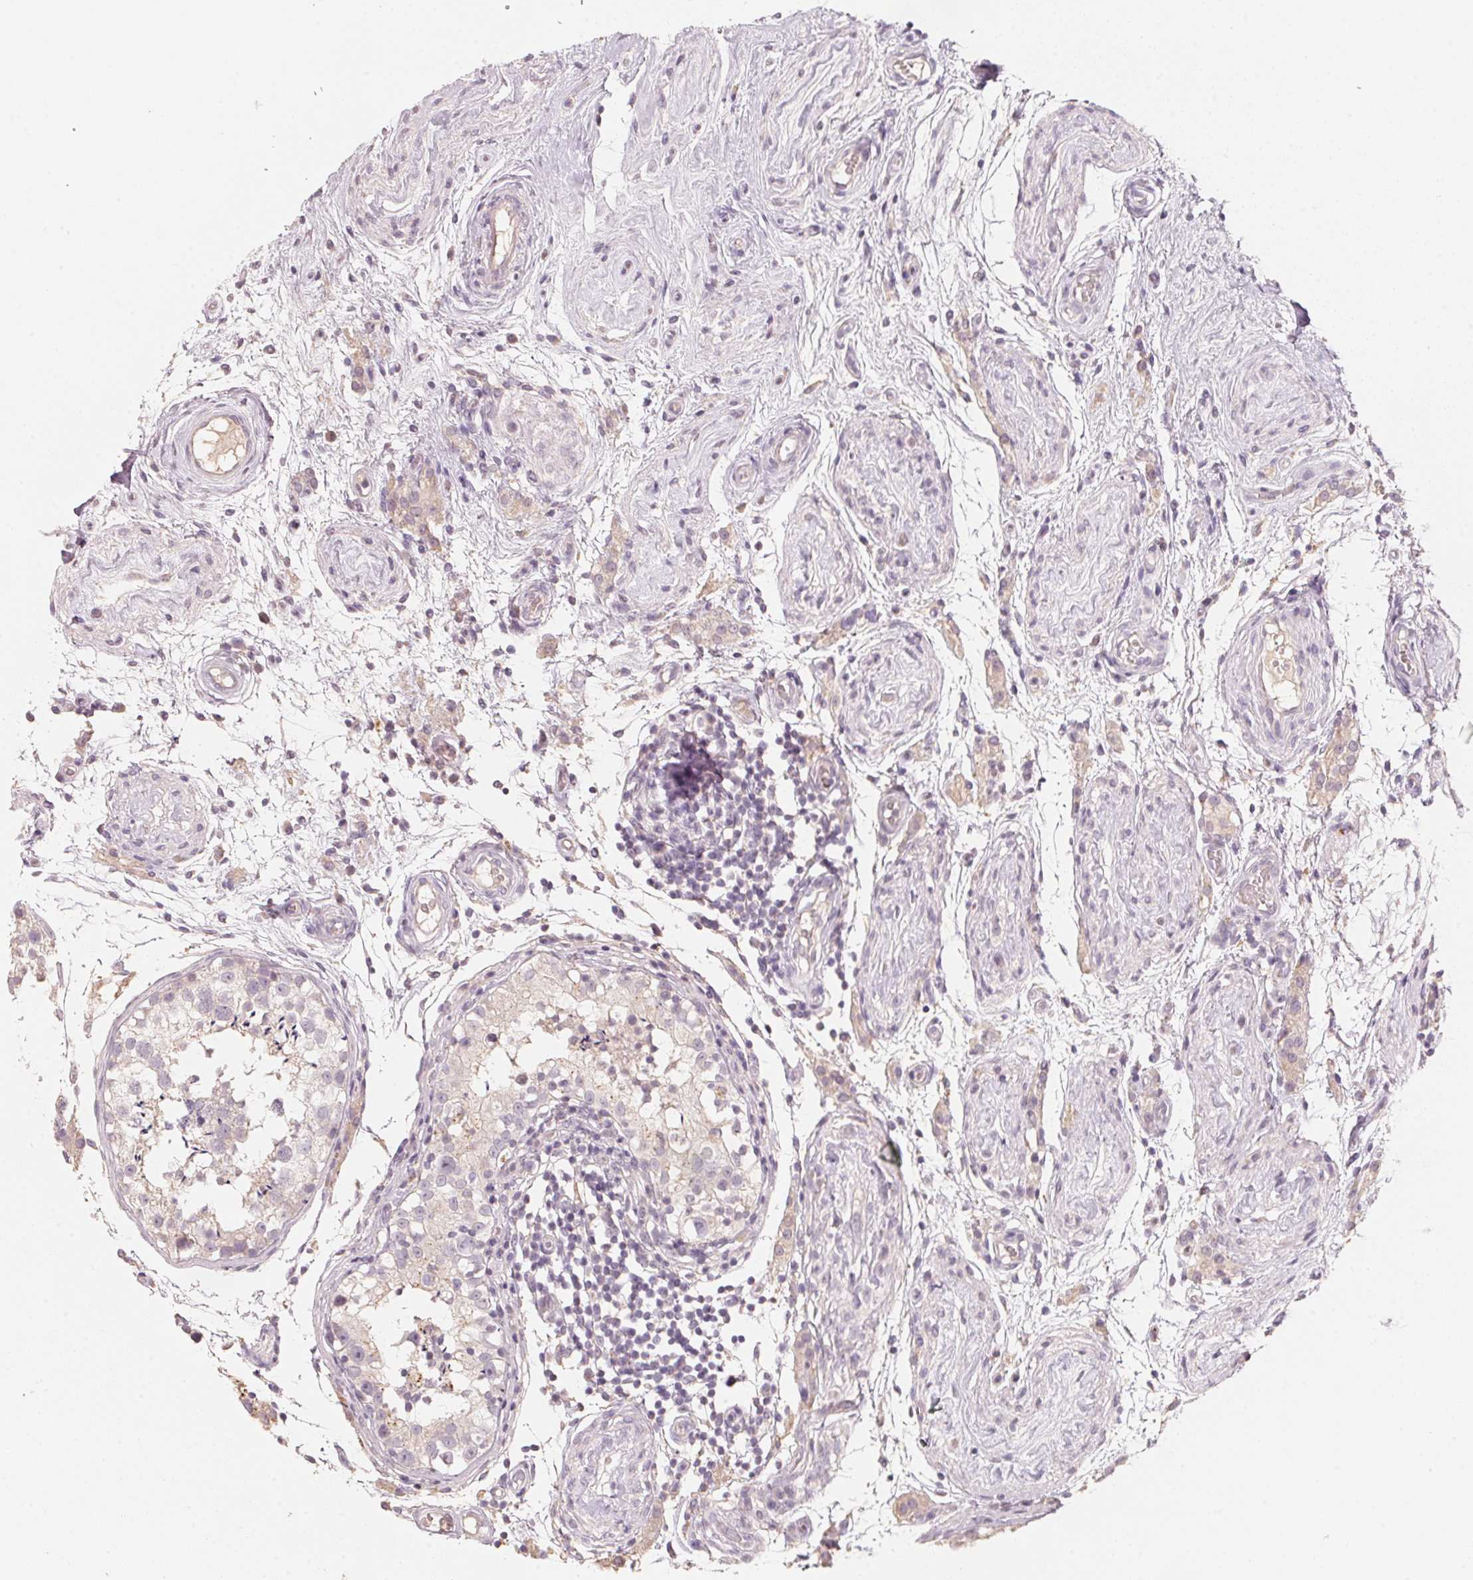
{"staining": {"intensity": "weak", "quantity": "<25%", "location": "cytoplasmic/membranous"}, "tissue": "testis", "cell_type": "Cells in seminiferous ducts", "image_type": "normal", "snomed": [{"axis": "morphology", "description": "Normal tissue, NOS"}, {"axis": "morphology", "description": "Seminoma, NOS"}, {"axis": "topography", "description": "Testis"}], "caption": "IHC of benign human testis exhibits no staining in cells in seminiferous ducts.", "gene": "TREH", "patient": {"sex": "male", "age": 29}}